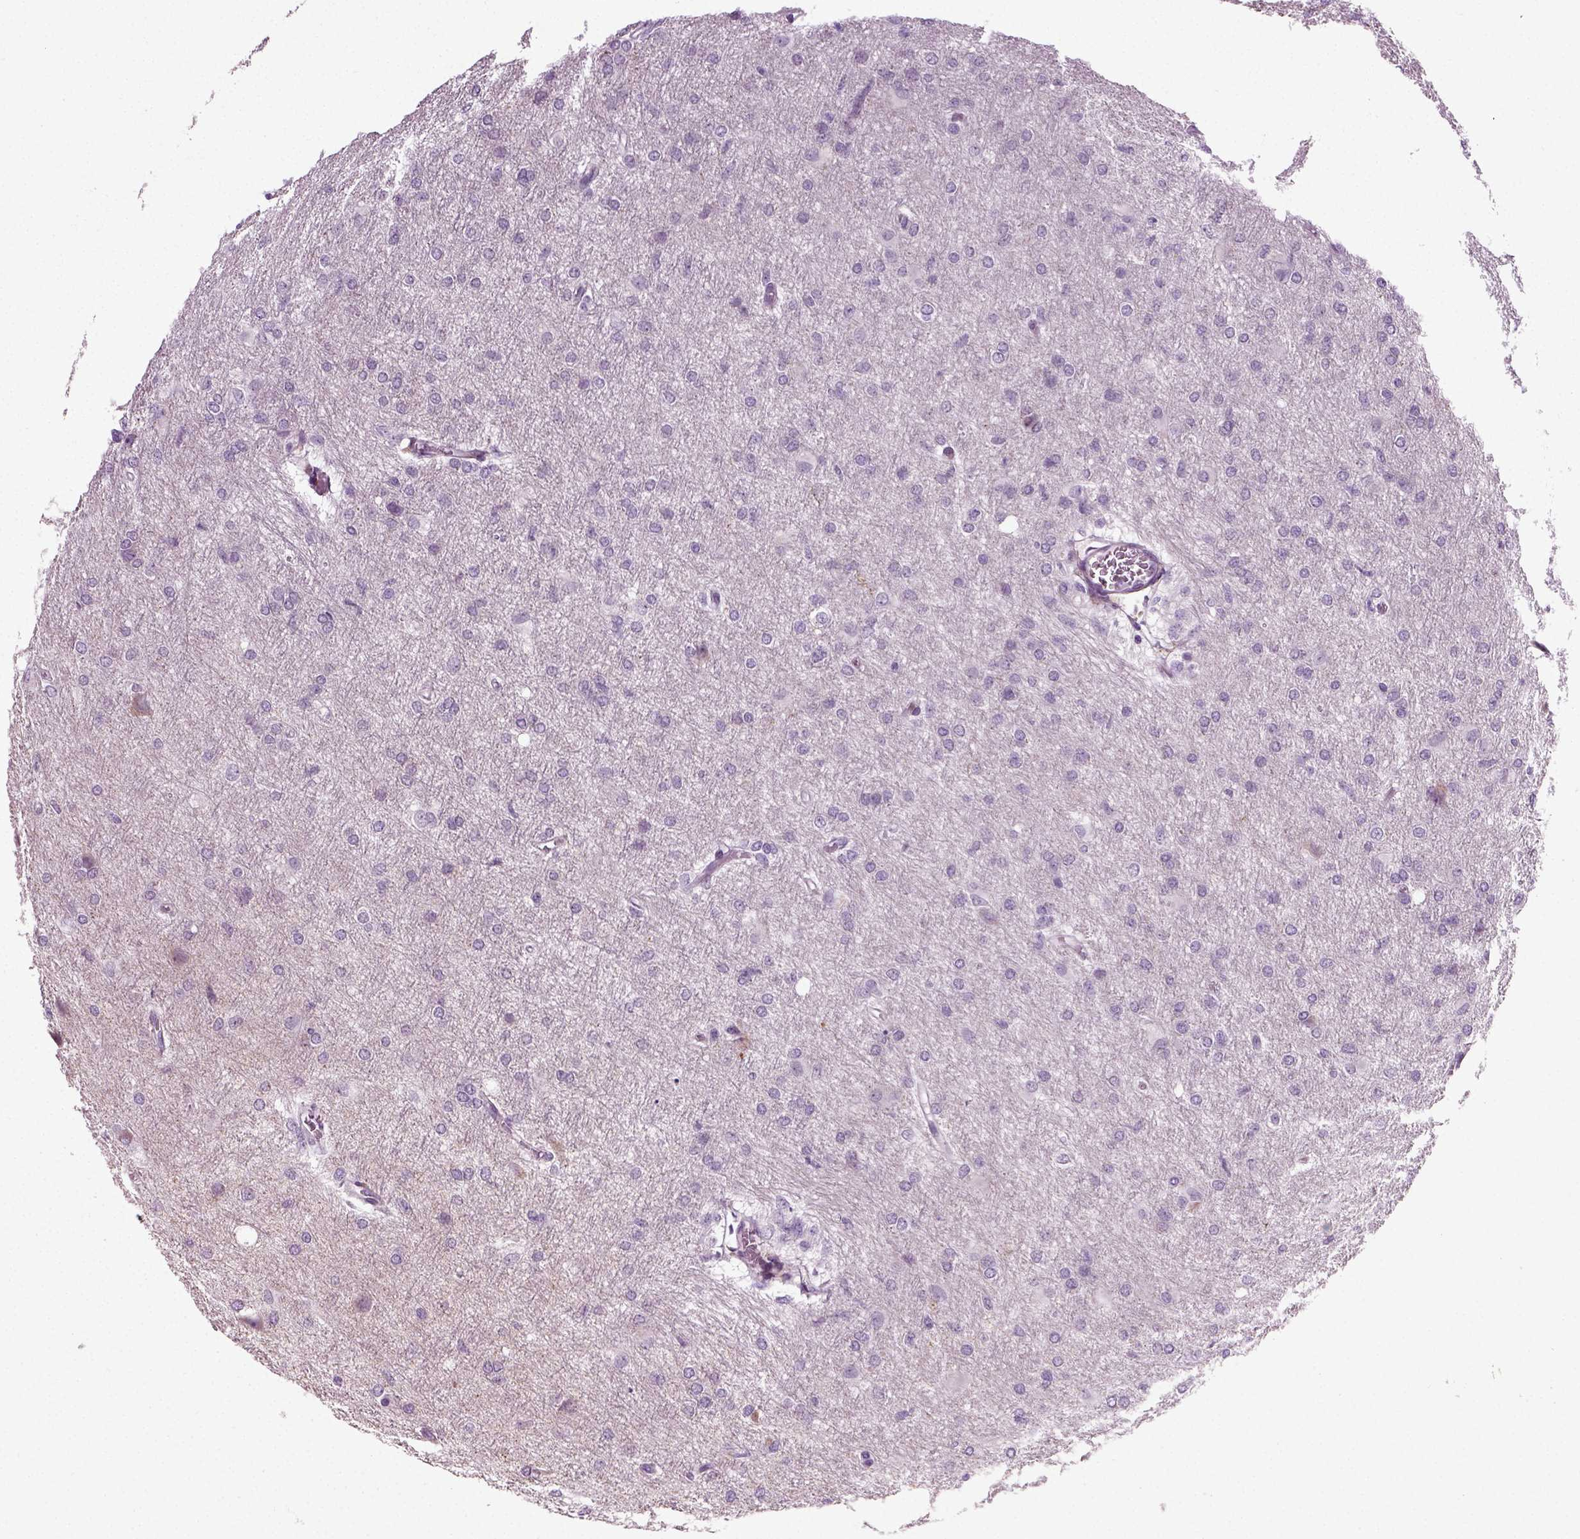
{"staining": {"intensity": "negative", "quantity": "none", "location": "none"}, "tissue": "glioma", "cell_type": "Tumor cells", "image_type": "cancer", "snomed": [{"axis": "morphology", "description": "Glioma, malignant, High grade"}, {"axis": "topography", "description": "Brain"}], "caption": "High power microscopy photomicrograph of an immunohistochemistry (IHC) image of glioma, revealing no significant staining in tumor cells.", "gene": "SCG5", "patient": {"sex": "male", "age": 68}}